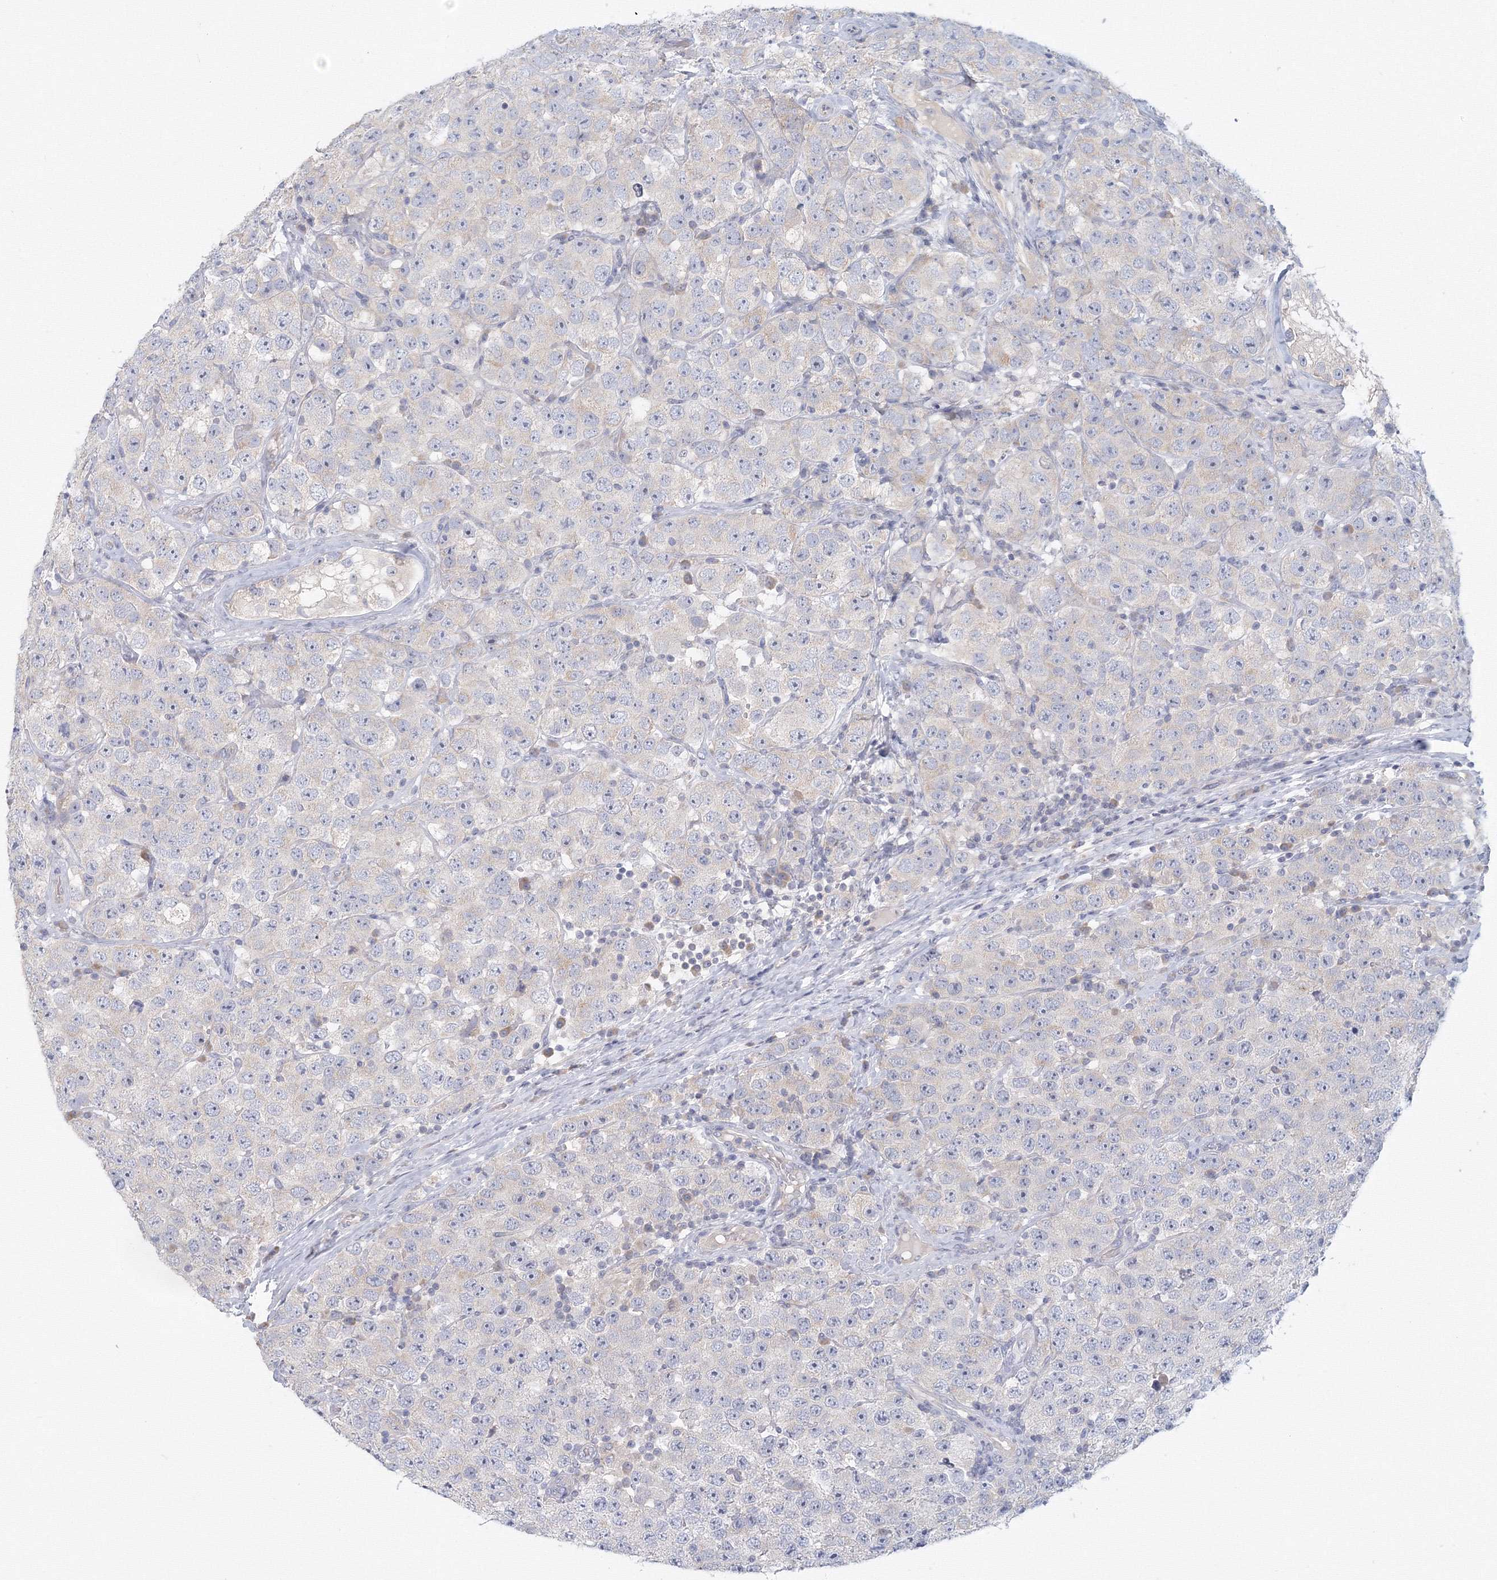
{"staining": {"intensity": "negative", "quantity": "none", "location": "none"}, "tissue": "testis cancer", "cell_type": "Tumor cells", "image_type": "cancer", "snomed": [{"axis": "morphology", "description": "Seminoma, NOS"}, {"axis": "topography", "description": "Testis"}], "caption": "This is a photomicrograph of immunohistochemistry staining of testis cancer (seminoma), which shows no positivity in tumor cells.", "gene": "TACC2", "patient": {"sex": "male", "age": 28}}